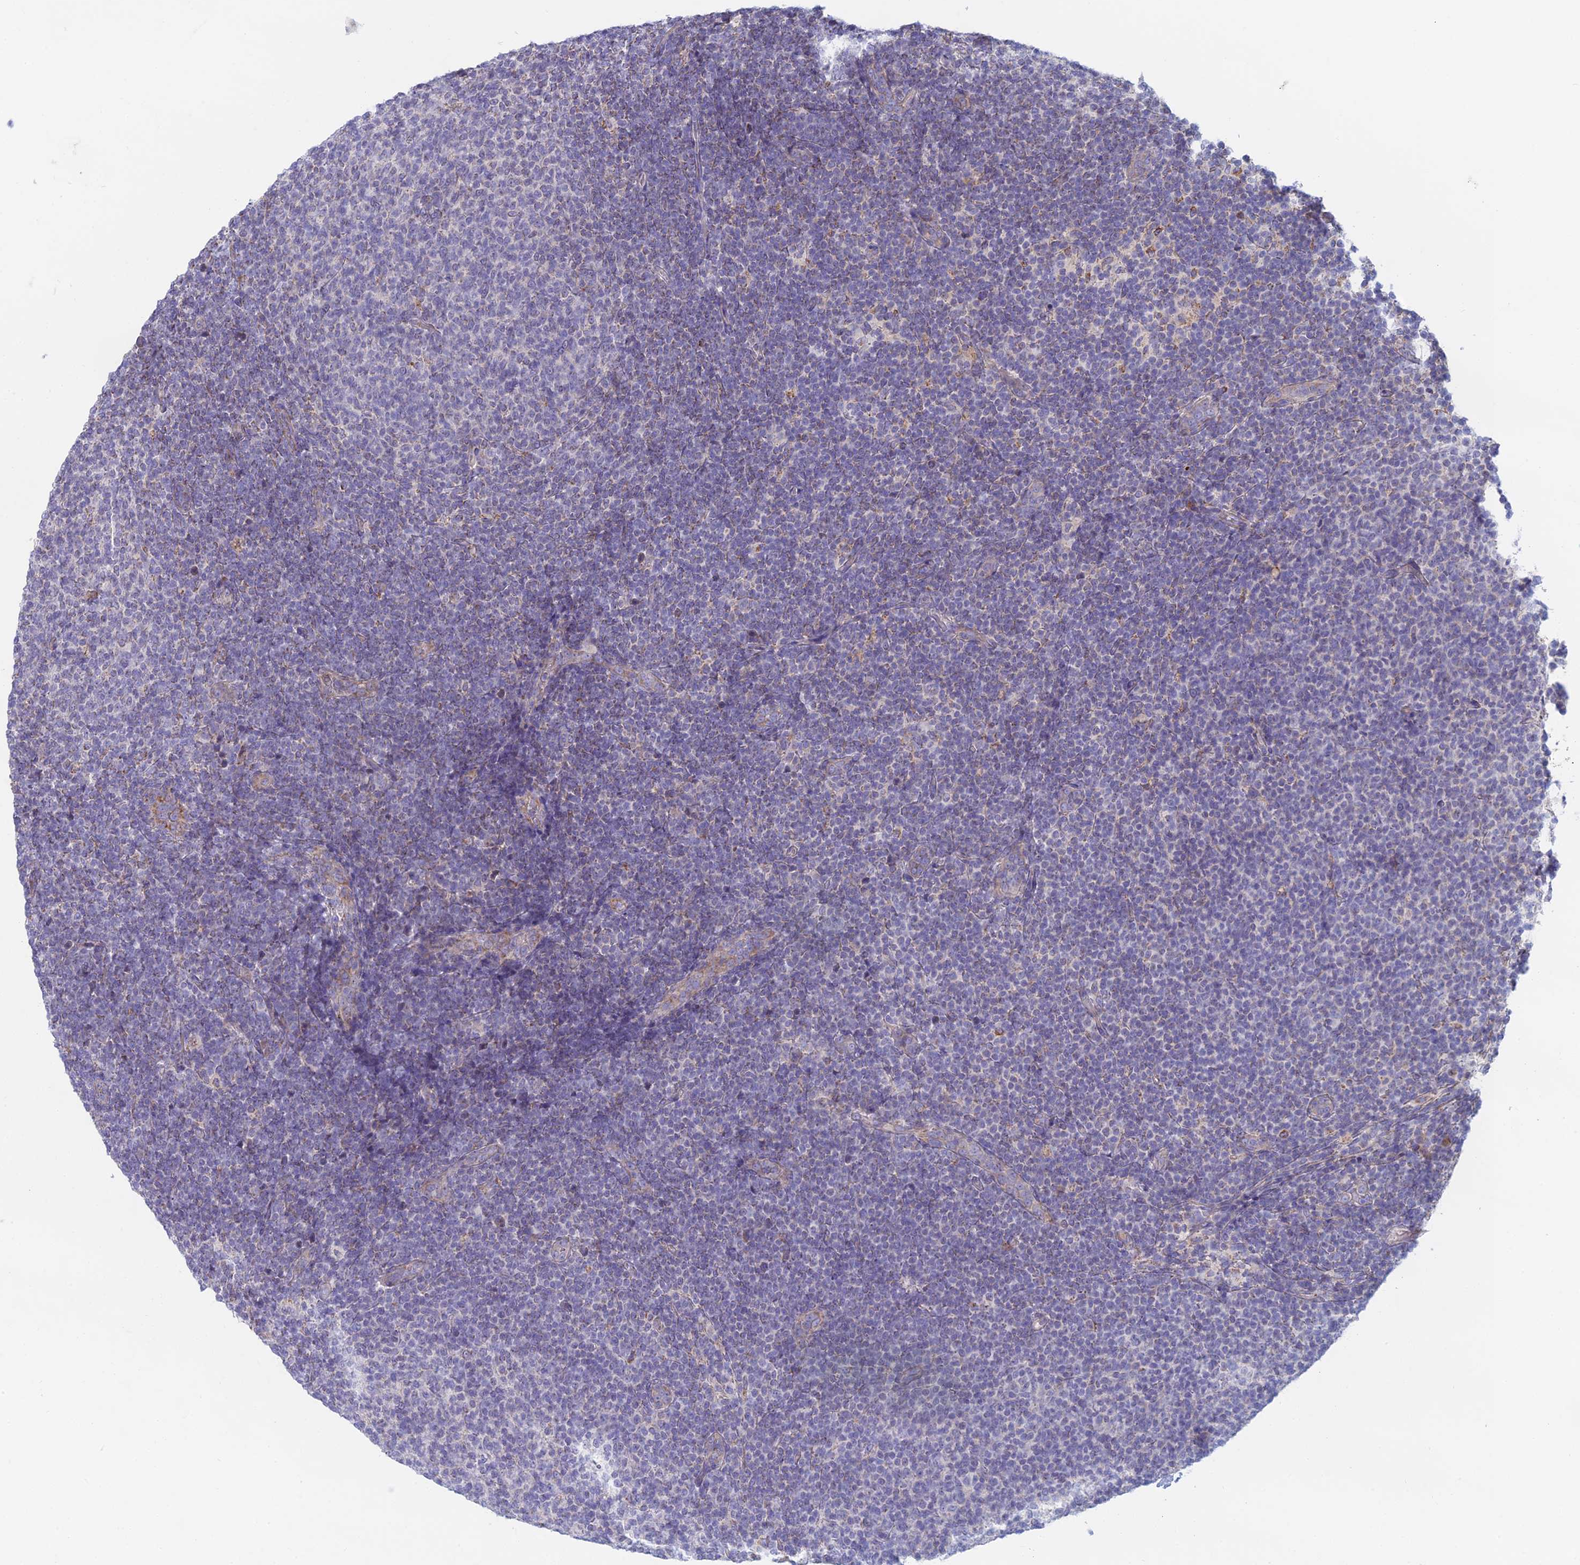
{"staining": {"intensity": "negative", "quantity": "none", "location": "none"}, "tissue": "lymphoma", "cell_type": "Tumor cells", "image_type": "cancer", "snomed": [{"axis": "morphology", "description": "Malignant lymphoma, non-Hodgkin's type, Low grade"}, {"axis": "topography", "description": "Lymph node"}], "caption": "An image of malignant lymphoma, non-Hodgkin's type (low-grade) stained for a protein exhibits no brown staining in tumor cells.", "gene": "IFTAP", "patient": {"sex": "male", "age": 66}}